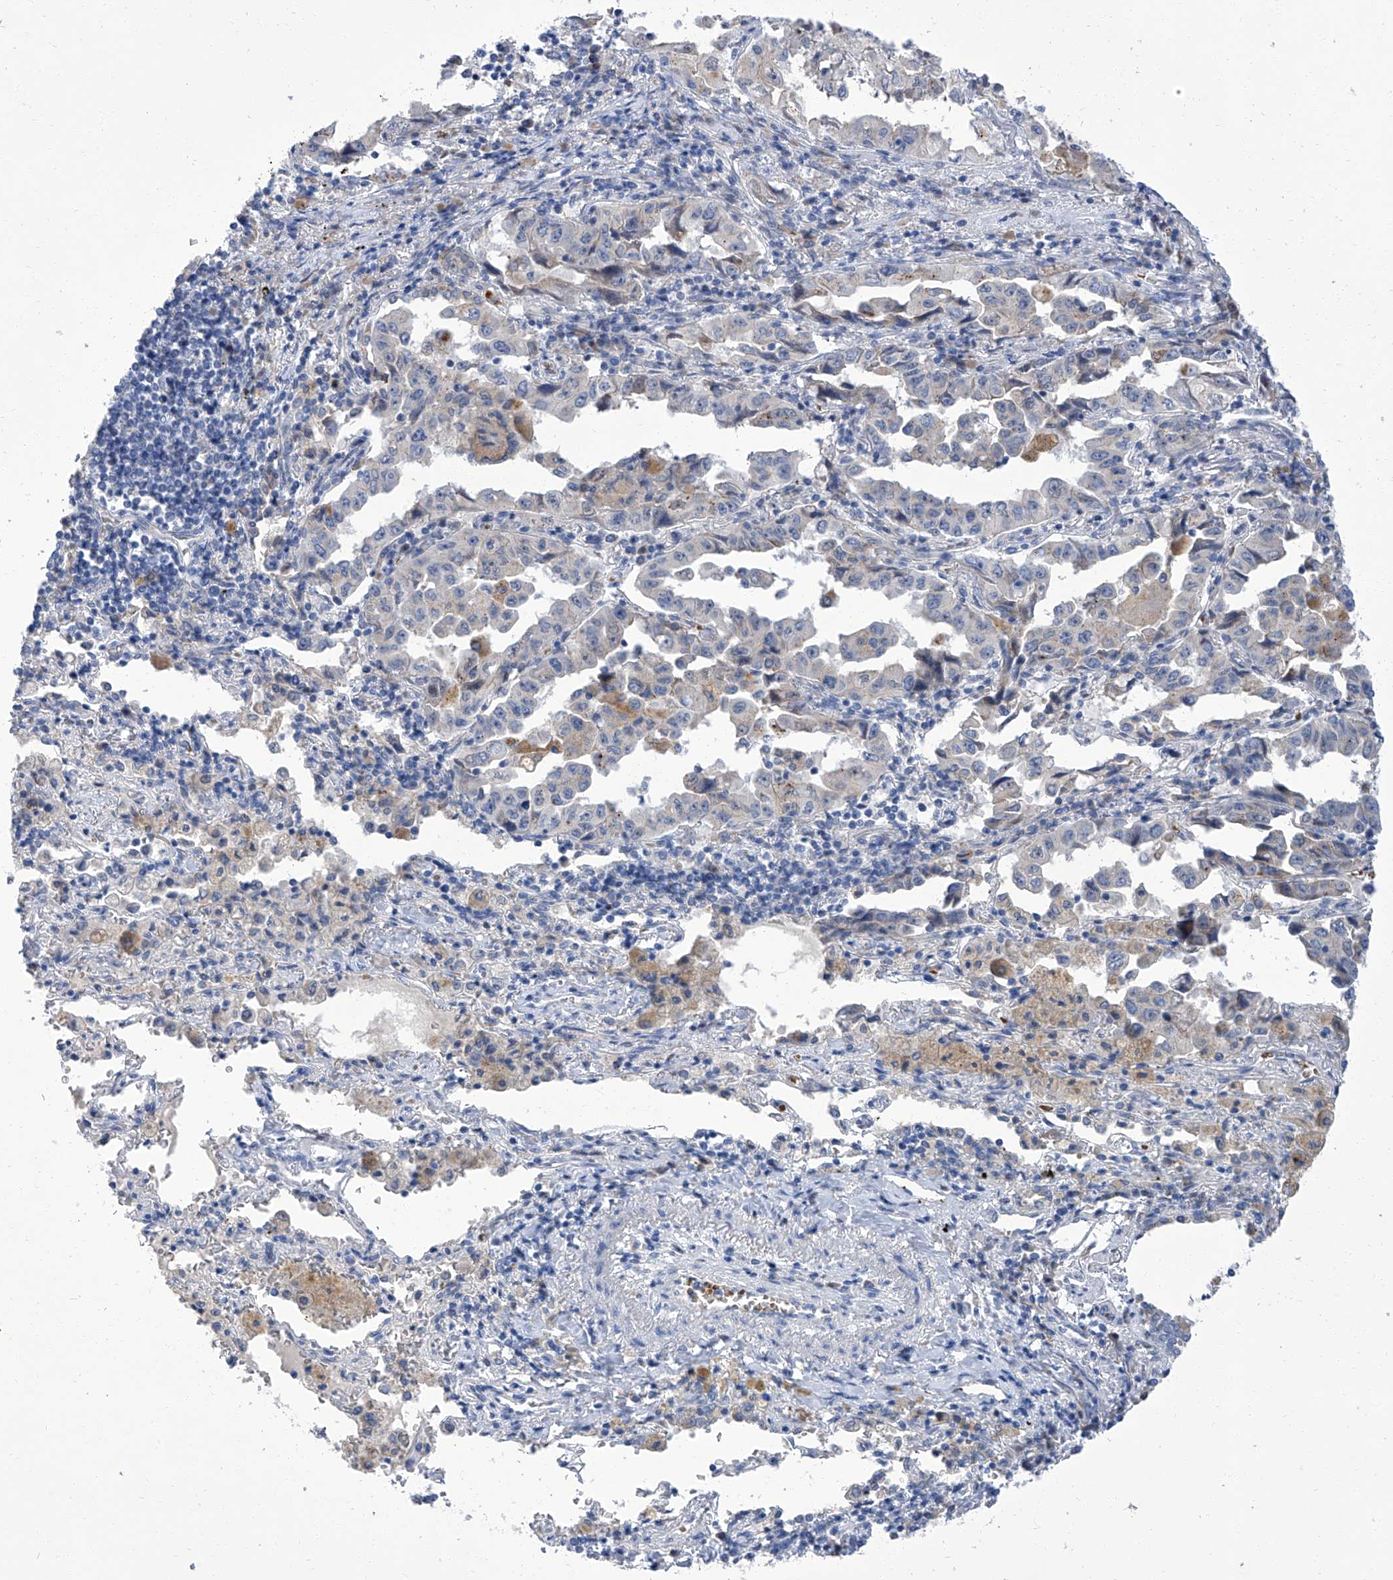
{"staining": {"intensity": "negative", "quantity": "none", "location": "none"}, "tissue": "lung cancer", "cell_type": "Tumor cells", "image_type": "cancer", "snomed": [{"axis": "morphology", "description": "Adenocarcinoma, NOS"}, {"axis": "topography", "description": "Lung"}], "caption": "This photomicrograph is of lung adenocarcinoma stained with IHC to label a protein in brown with the nuclei are counter-stained blue. There is no expression in tumor cells.", "gene": "PARD3", "patient": {"sex": "female", "age": 51}}